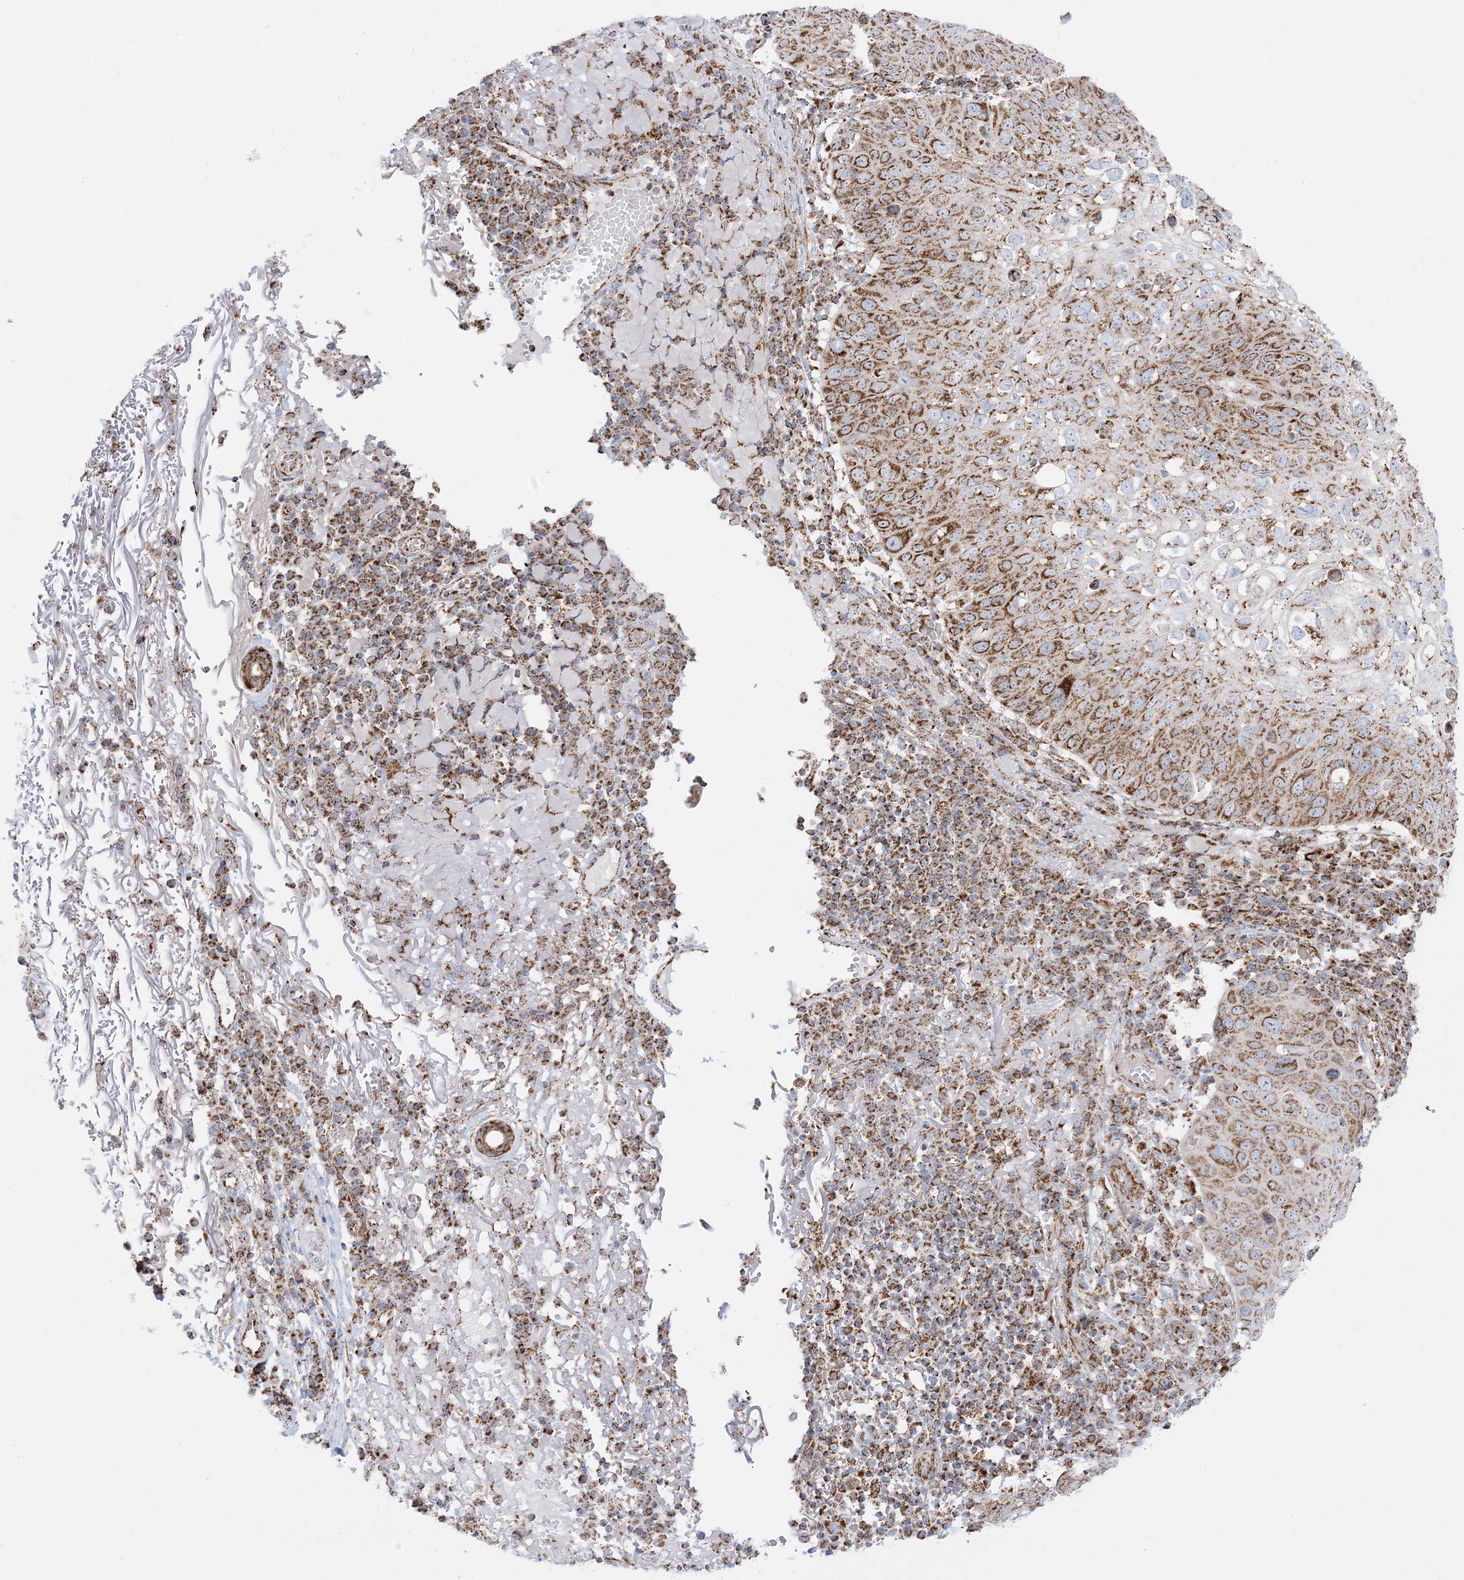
{"staining": {"intensity": "moderate", "quantity": ">75%", "location": "cytoplasmic/membranous"}, "tissue": "skin cancer", "cell_type": "Tumor cells", "image_type": "cancer", "snomed": [{"axis": "morphology", "description": "Squamous cell carcinoma, NOS"}, {"axis": "topography", "description": "Skin"}], "caption": "A high-resolution micrograph shows immunohistochemistry (IHC) staining of squamous cell carcinoma (skin), which shows moderate cytoplasmic/membranous staining in about >75% of tumor cells.", "gene": "MRPS36", "patient": {"sex": "female", "age": 90}}